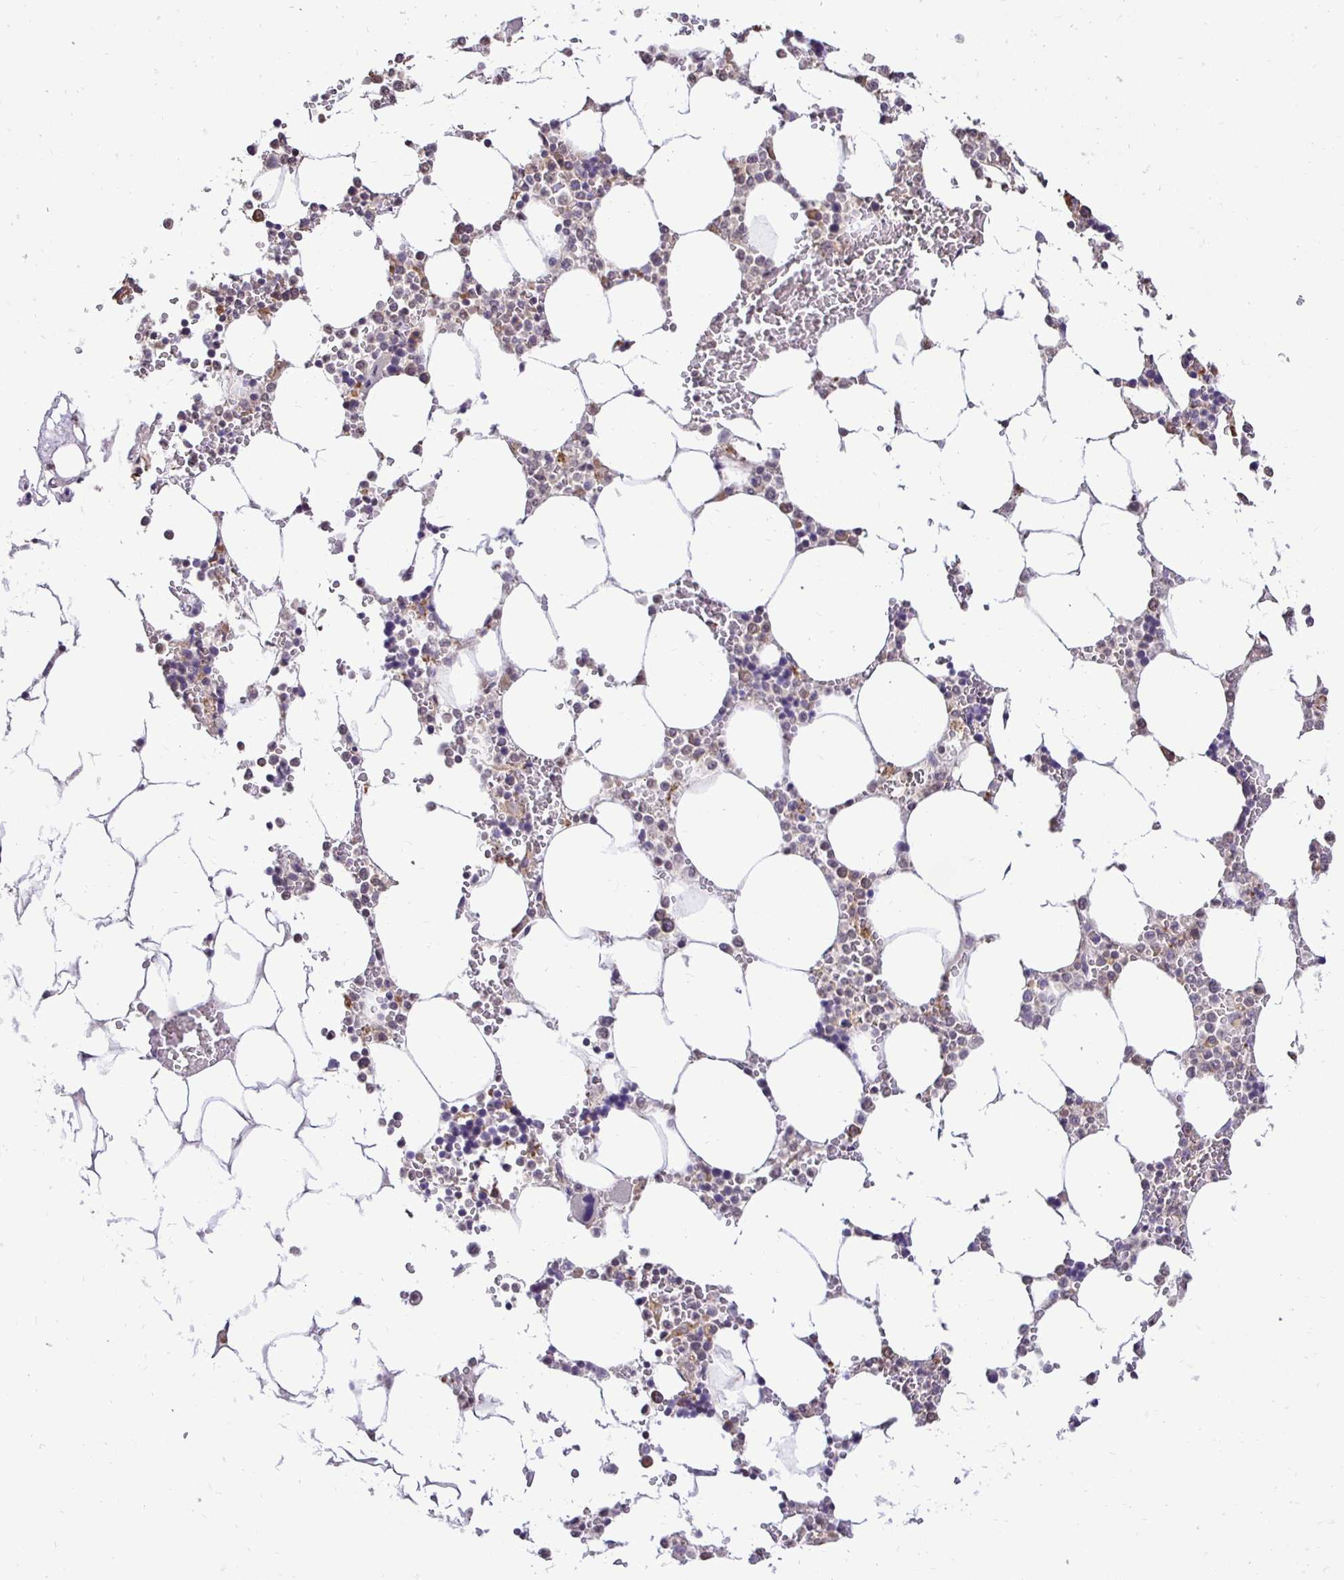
{"staining": {"intensity": "weak", "quantity": "<25%", "location": "cytoplasmic/membranous"}, "tissue": "bone marrow", "cell_type": "Hematopoietic cells", "image_type": "normal", "snomed": [{"axis": "morphology", "description": "Normal tissue, NOS"}, {"axis": "topography", "description": "Bone marrow"}], "caption": "Immunohistochemistry histopathology image of normal human bone marrow stained for a protein (brown), which demonstrates no staining in hematopoietic cells. The staining is performed using DAB brown chromogen with nuclei counter-stained in using hematoxylin.", "gene": "RHEBL1", "patient": {"sex": "male", "age": 64}}